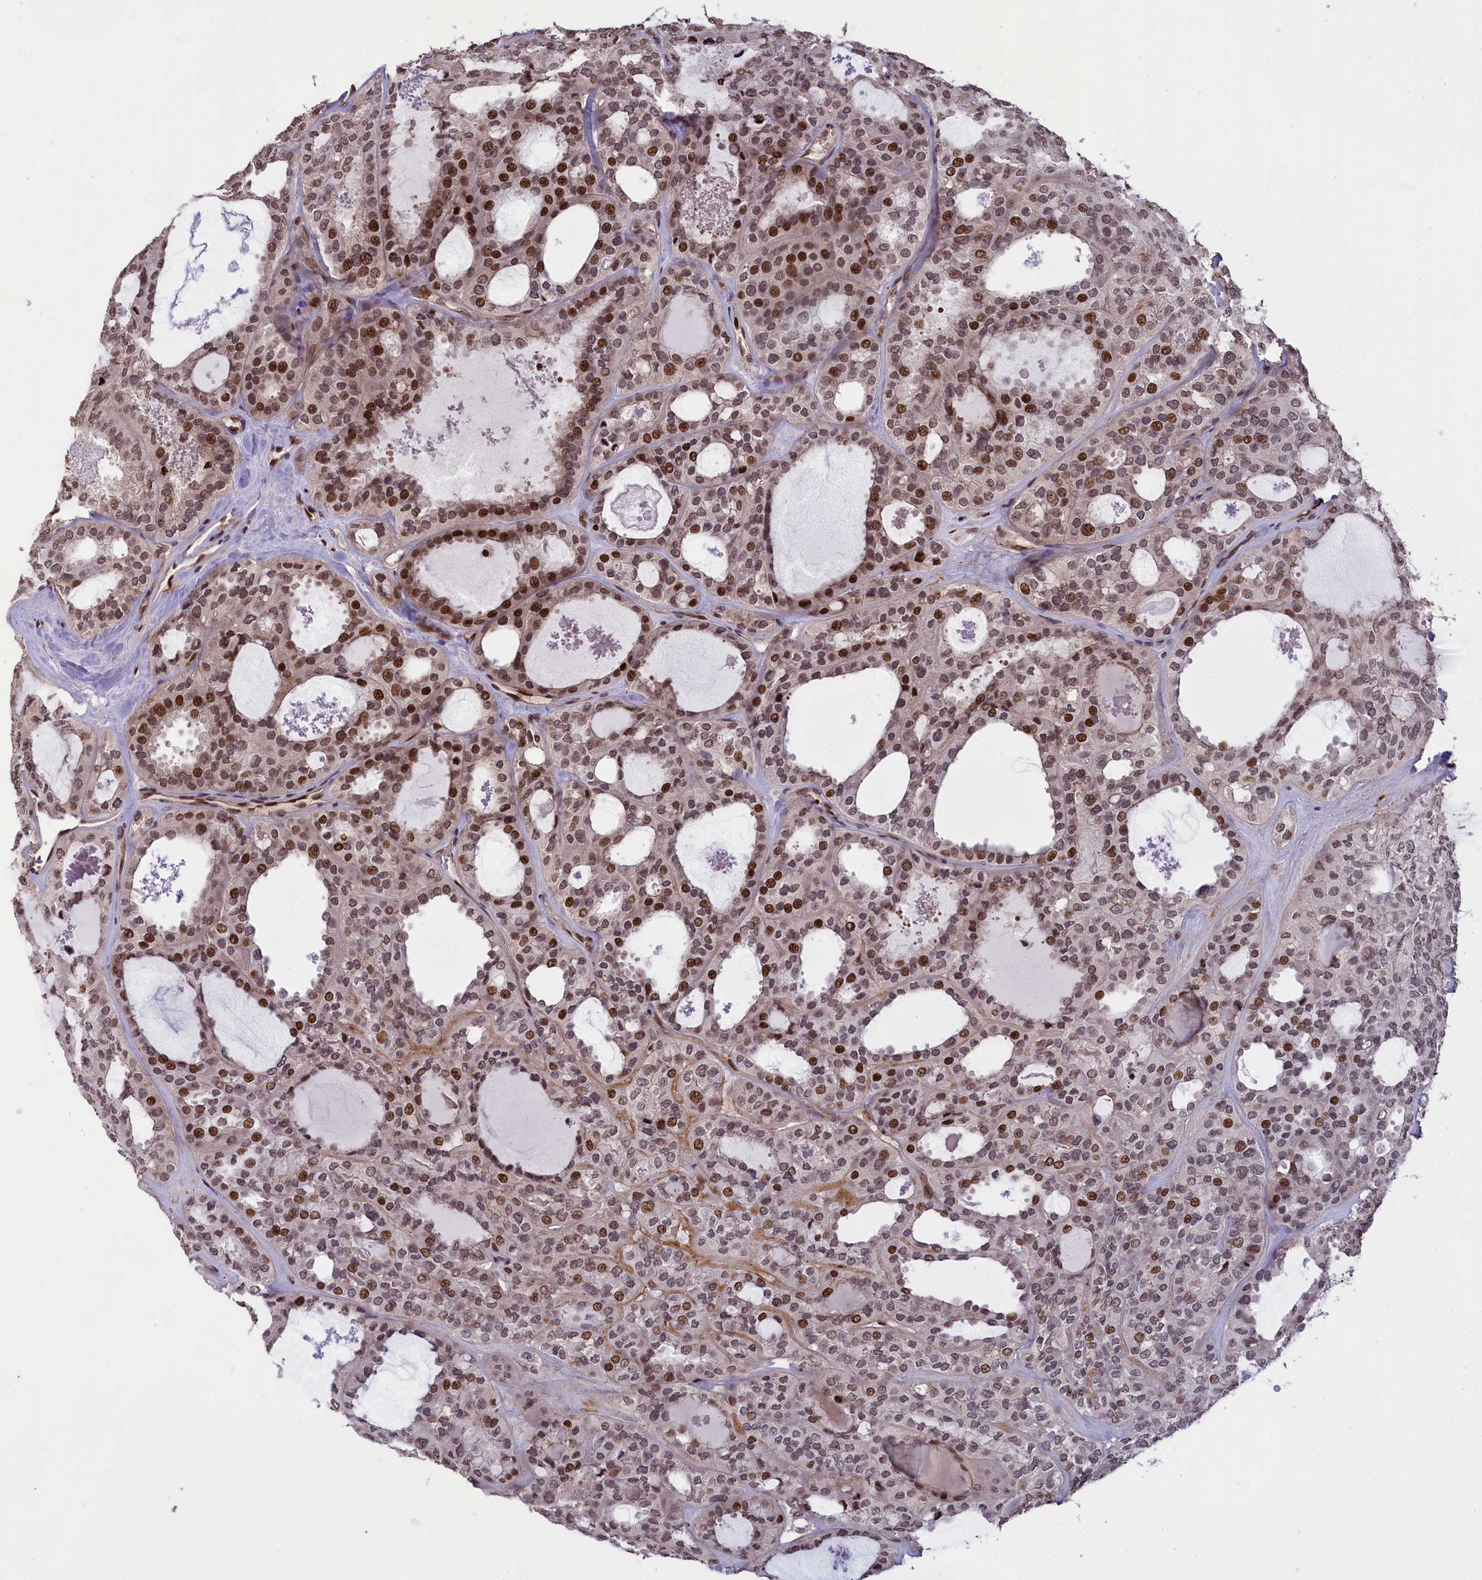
{"staining": {"intensity": "moderate", "quantity": ">75%", "location": "nuclear"}, "tissue": "thyroid cancer", "cell_type": "Tumor cells", "image_type": "cancer", "snomed": [{"axis": "morphology", "description": "Follicular adenoma carcinoma, NOS"}, {"axis": "topography", "description": "Thyroid gland"}], "caption": "Immunohistochemical staining of human thyroid cancer reveals moderate nuclear protein staining in about >75% of tumor cells. Immunohistochemistry stains the protein in brown and the nuclei are stained blue.", "gene": "RELB", "patient": {"sex": "male", "age": 75}}